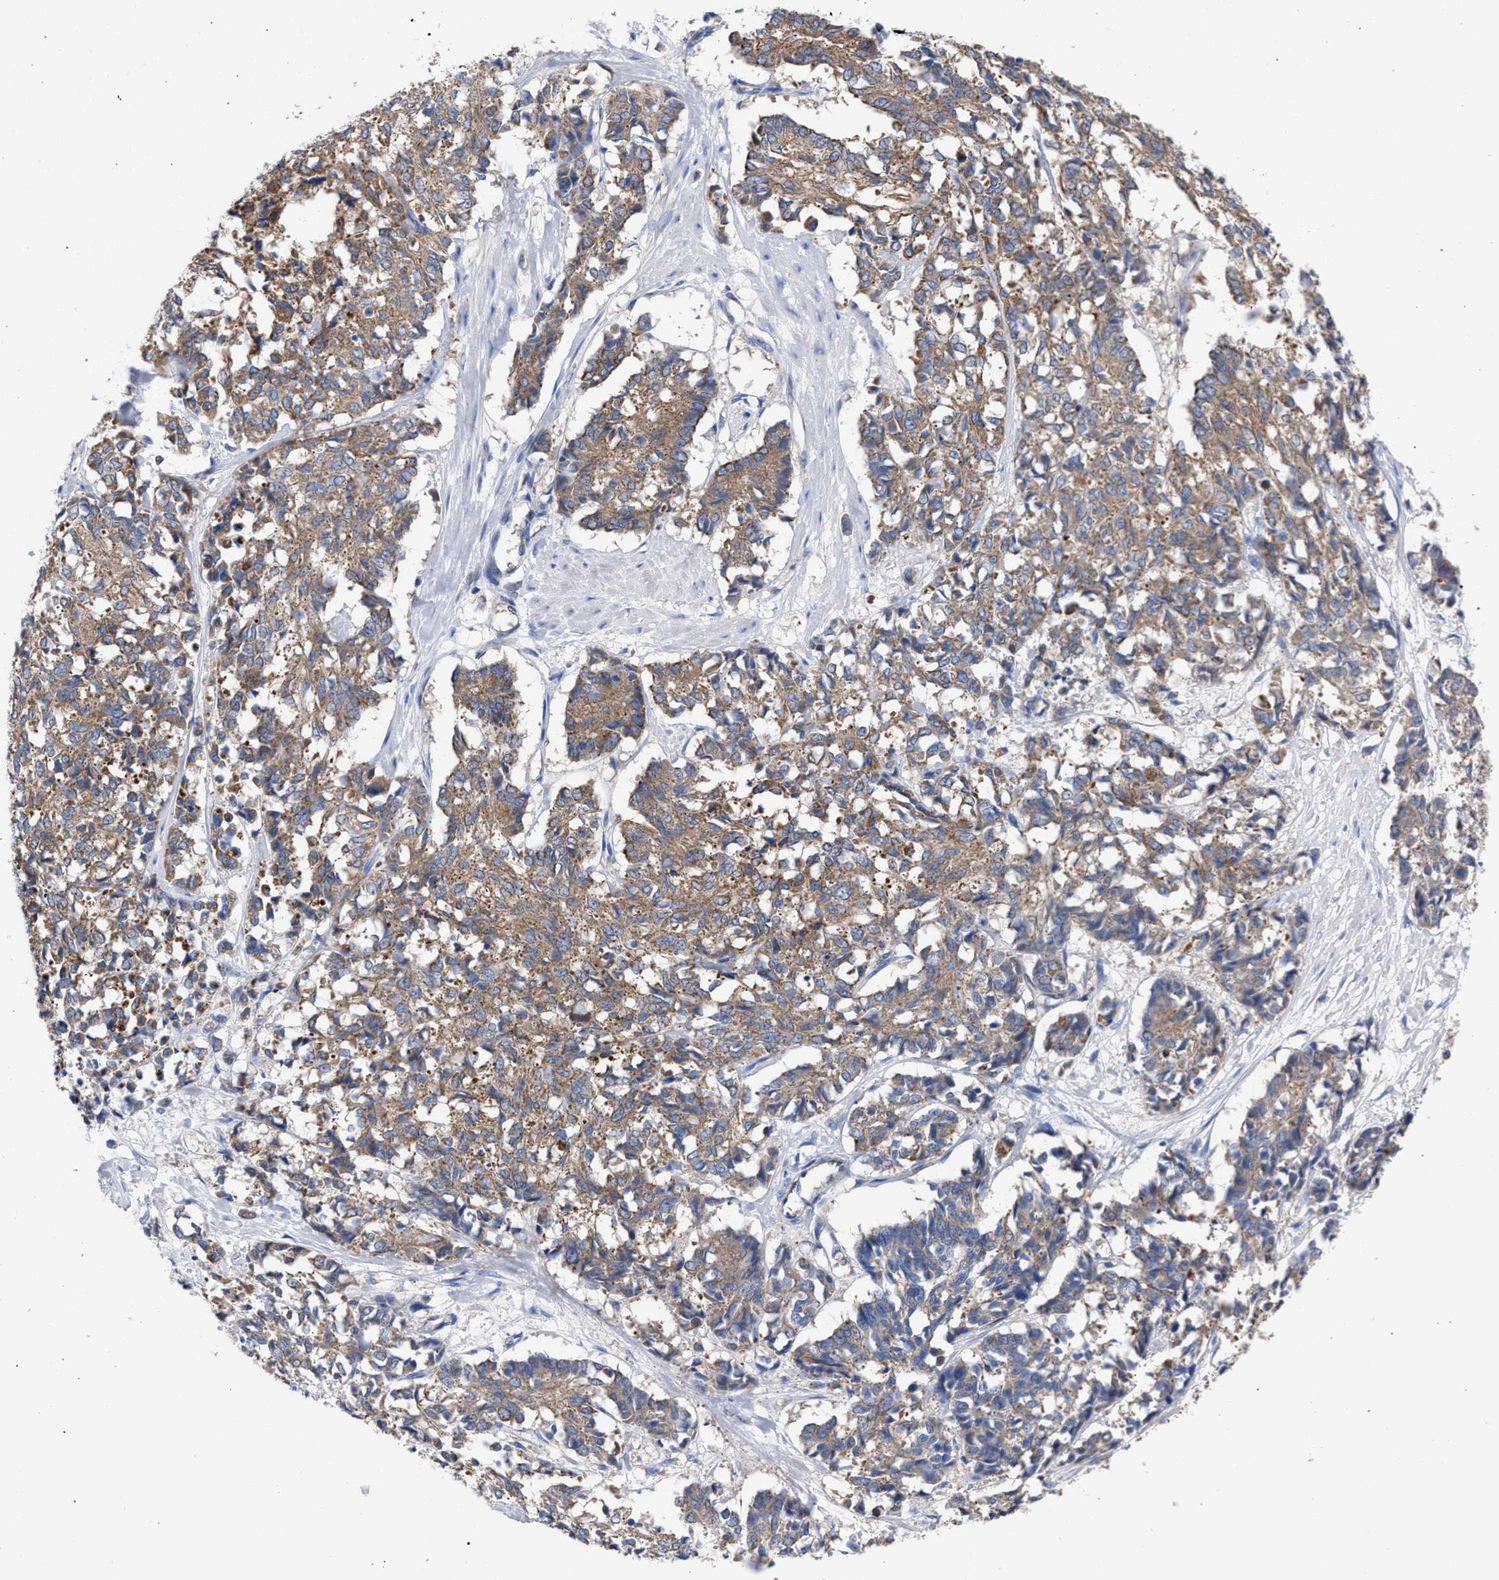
{"staining": {"intensity": "moderate", "quantity": ">75%", "location": "cytoplasmic/membranous"}, "tissue": "cervical cancer", "cell_type": "Tumor cells", "image_type": "cancer", "snomed": [{"axis": "morphology", "description": "Squamous cell carcinoma, NOS"}, {"axis": "topography", "description": "Cervix"}], "caption": "Immunohistochemical staining of human cervical squamous cell carcinoma displays medium levels of moderate cytoplasmic/membranous protein positivity in about >75% of tumor cells.", "gene": "GMPR", "patient": {"sex": "female", "age": 35}}